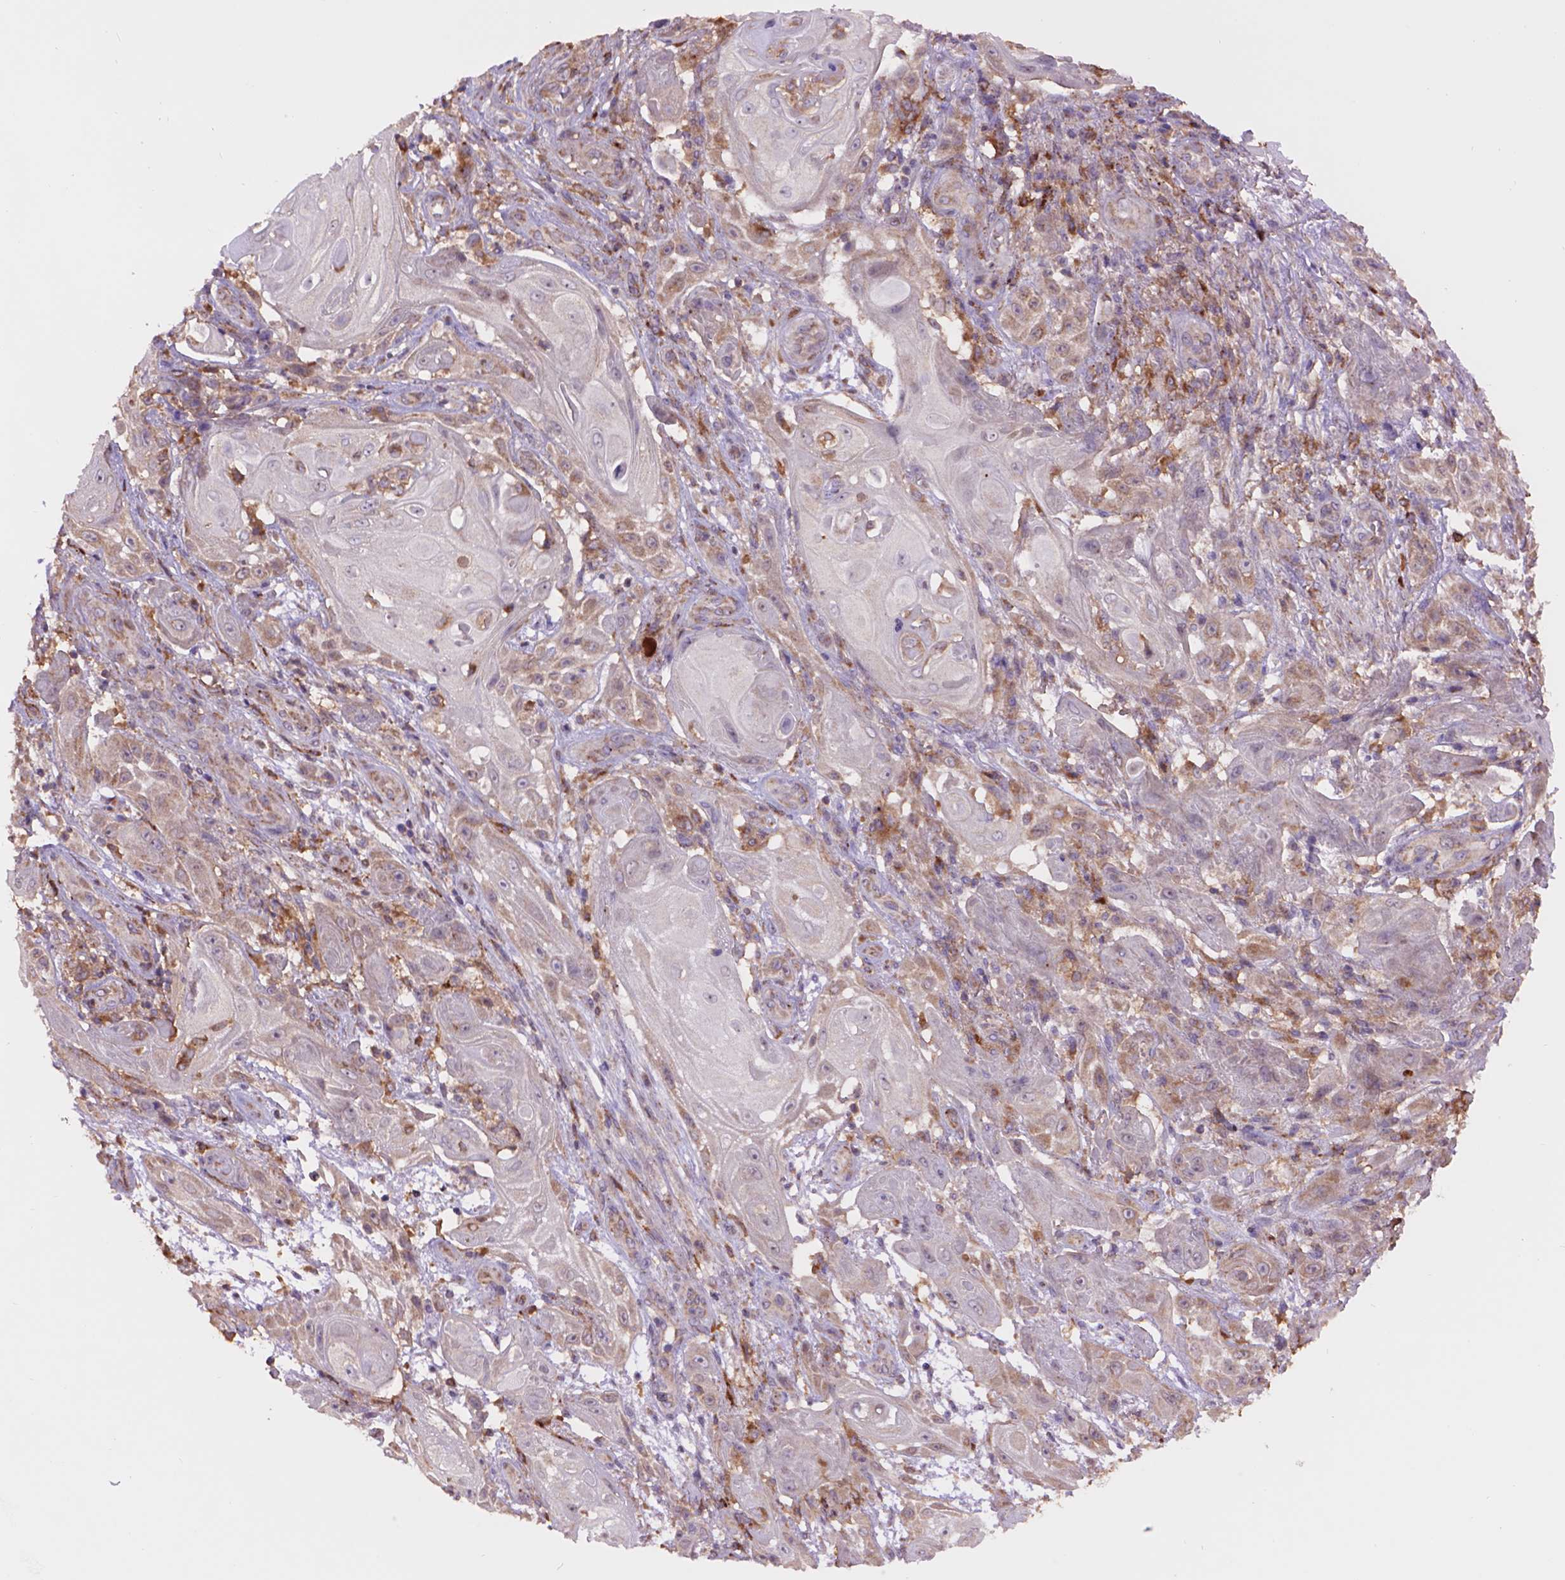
{"staining": {"intensity": "weak", "quantity": "25%-75%", "location": "cytoplasmic/membranous"}, "tissue": "skin cancer", "cell_type": "Tumor cells", "image_type": "cancer", "snomed": [{"axis": "morphology", "description": "Squamous cell carcinoma, NOS"}, {"axis": "topography", "description": "Skin"}], "caption": "Immunohistochemical staining of skin cancer (squamous cell carcinoma) shows low levels of weak cytoplasmic/membranous staining in about 25%-75% of tumor cells.", "gene": "GLB1", "patient": {"sex": "male", "age": 62}}